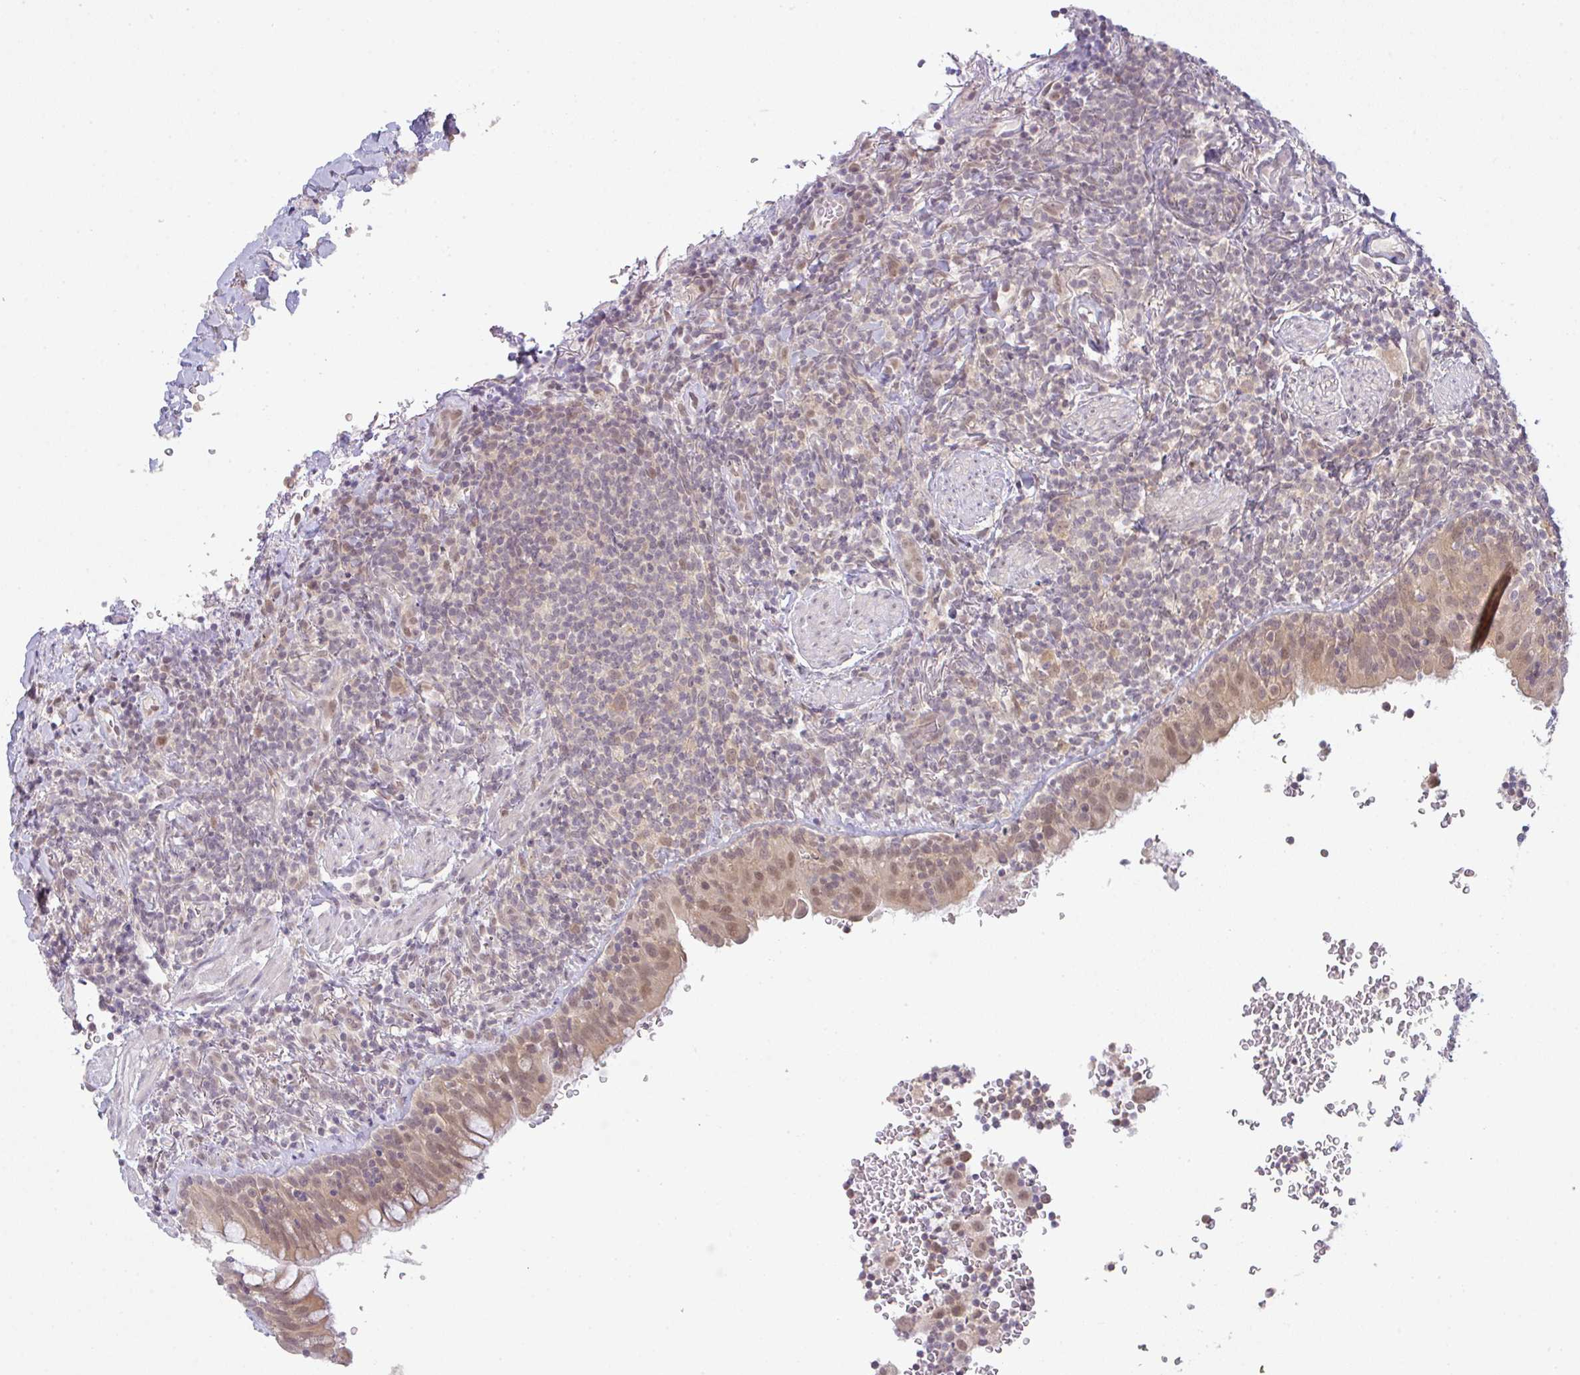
{"staining": {"intensity": "negative", "quantity": "none", "location": "none"}, "tissue": "lymphoma", "cell_type": "Tumor cells", "image_type": "cancer", "snomed": [{"axis": "morphology", "description": "Malignant lymphoma, non-Hodgkin's type, Low grade"}, {"axis": "topography", "description": "Lung"}], "caption": "High magnification brightfield microscopy of low-grade malignant lymphoma, non-Hodgkin's type stained with DAB (brown) and counterstained with hematoxylin (blue): tumor cells show no significant expression.", "gene": "CSE1L", "patient": {"sex": "female", "age": 71}}